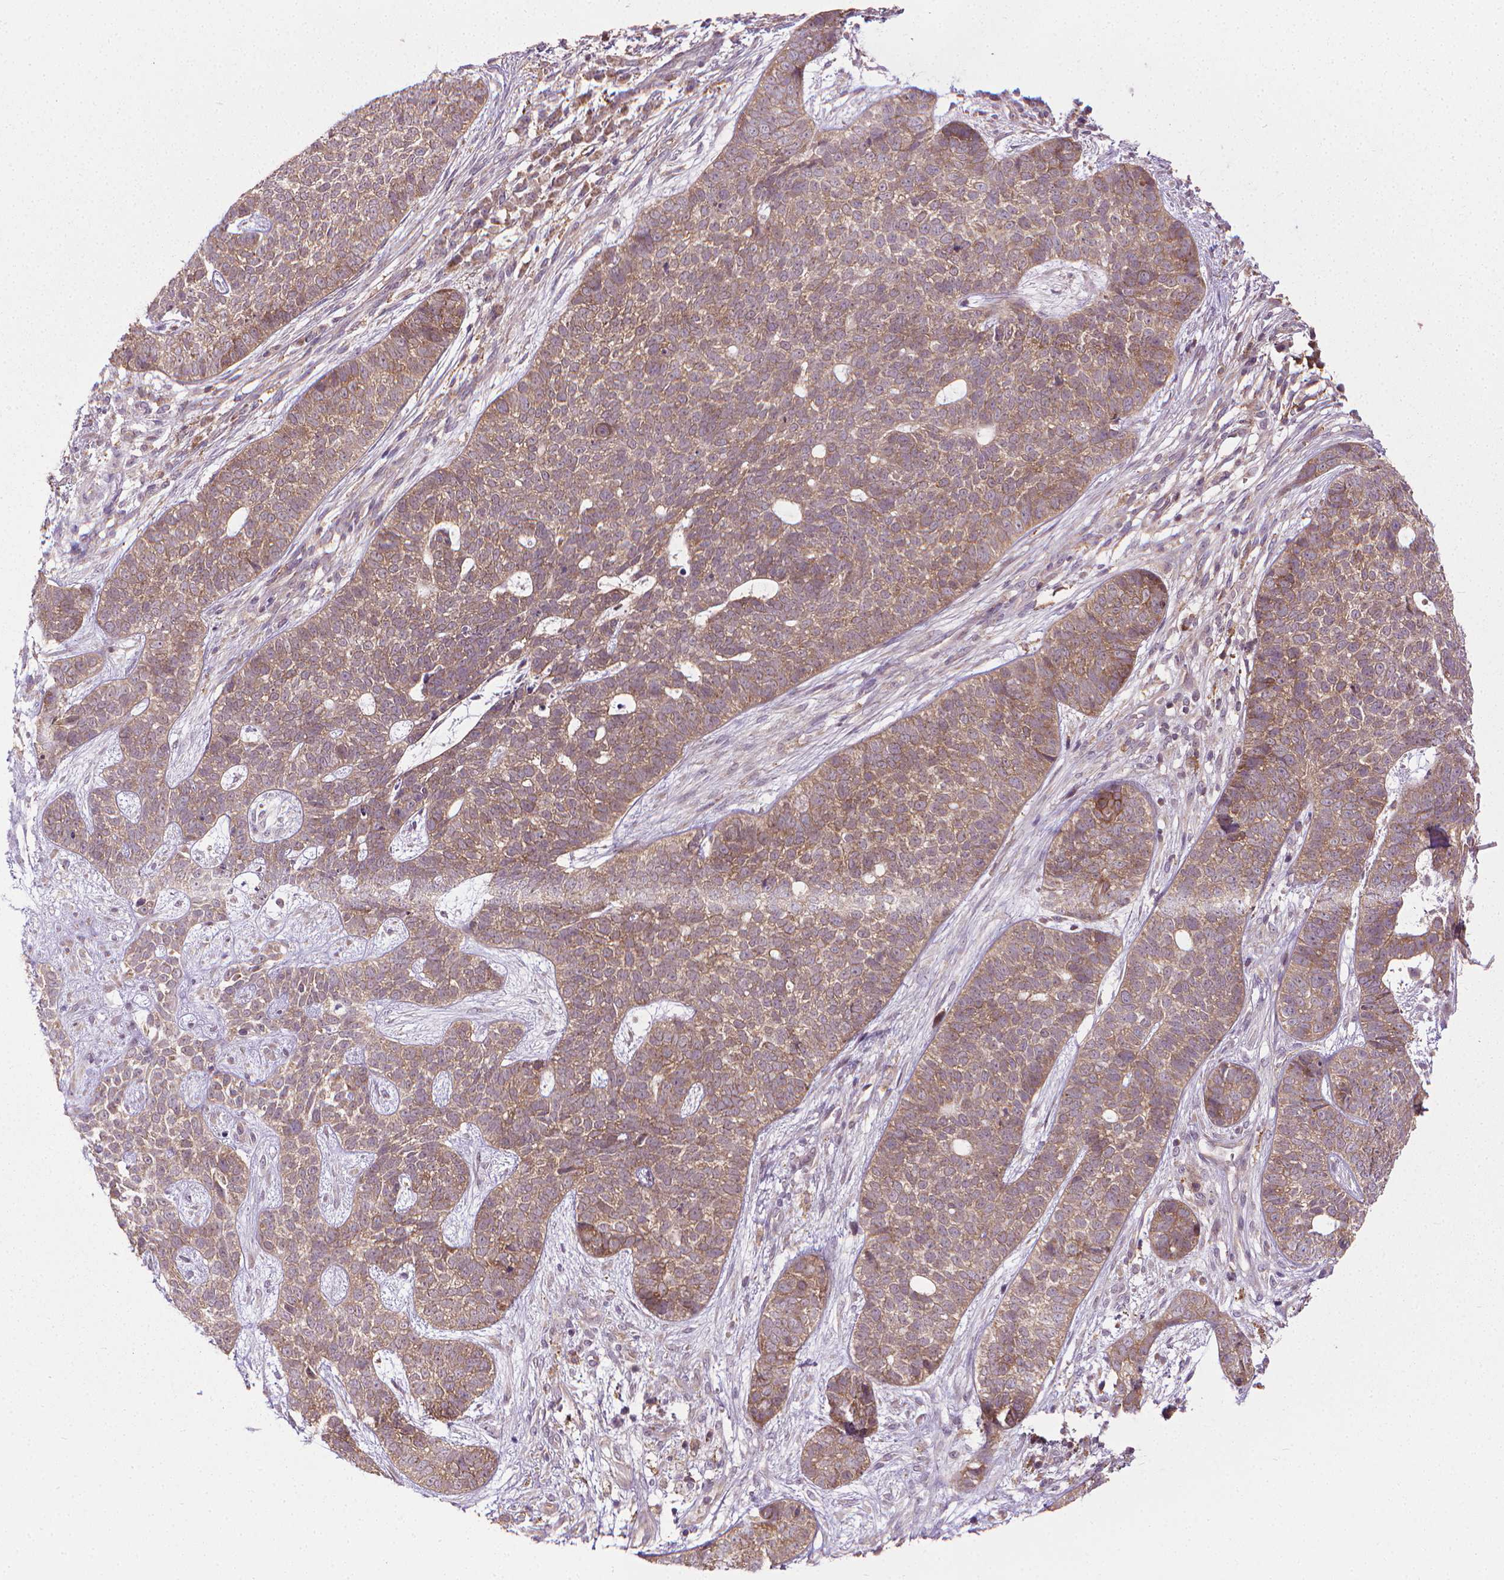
{"staining": {"intensity": "weak", "quantity": ">75%", "location": "cytoplasmic/membranous"}, "tissue": "skin cancer", "cell_type": "Tumor cells", "image_type": "cancer", "snomed": [{"axis": "morphology", "description": "Basal cell carcinoma"}, {"axis": "topography", "description": "Skin"}], "caption": "Basal cell carcinoma (skin) stained with DAB (3,3'-diaminobenzidine) immunohistochemistry (IHC) exhibits low levels of weak cytoplasmic/membranous expression in approximately >75% of tumor cells.", "gene": "PRAG1", "patient": {"sex": "female", "age": 69}}